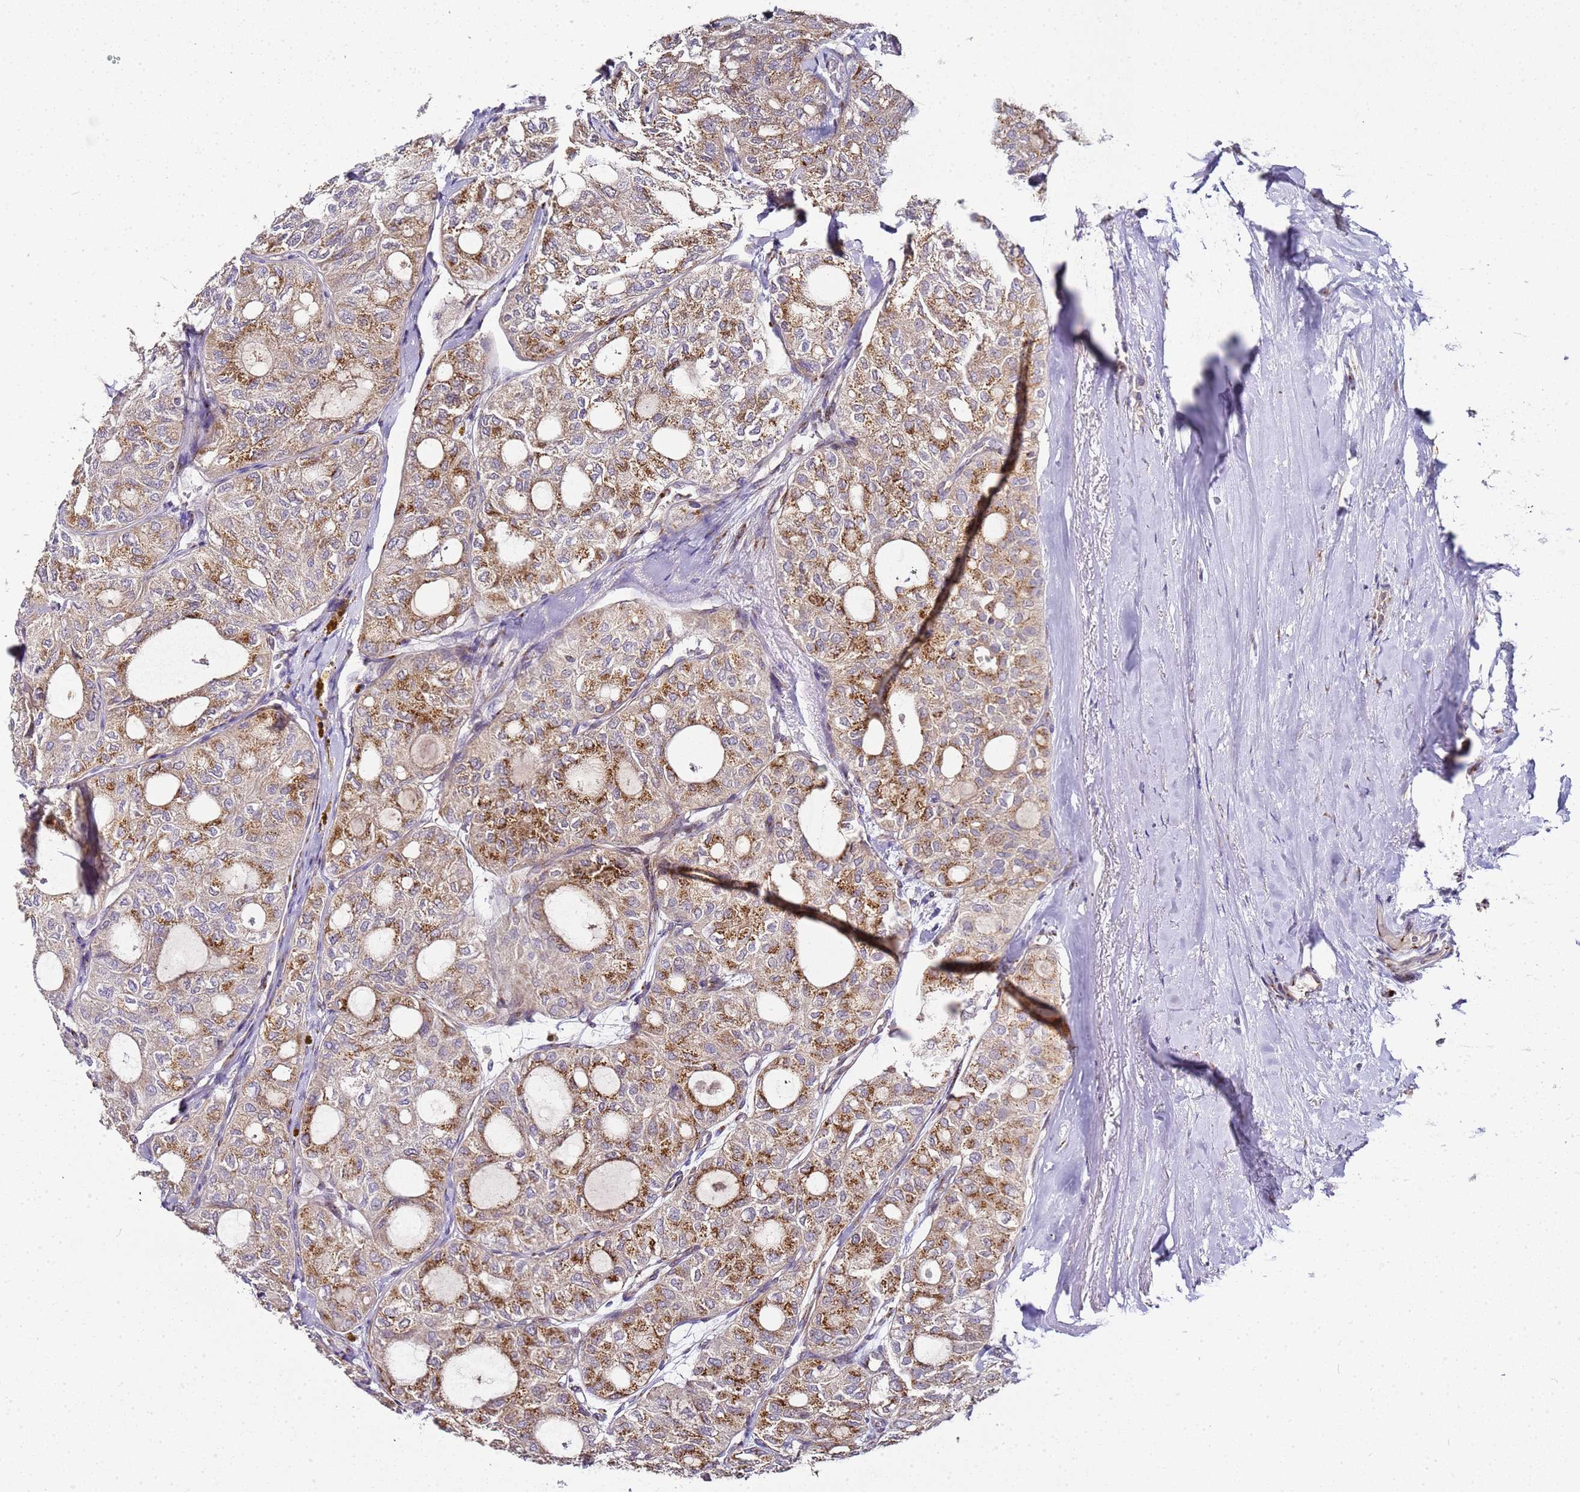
{"staining": {"intensity": "moderate", "quantity": "<25%", "location": "cytoplasmic/membranous"}, "tissue": "thyroid cancer", "cell_type": "Tumor cells", "image_type": "cancer", "snomed": [{"axis": "morphology", "description": "Follicular adenoma carcinoma, NOS"}, {"axis": "topography", "description": "Thyroid gland"}], "caption": "Protein expression analysis of thyroid follicular adenoma carcinoma shows moderate cytoplasmic/membranous staining in about <25% of tumor cells.", "gene": "MRPL49", "patient": {"sex": "male", "age": 75}}